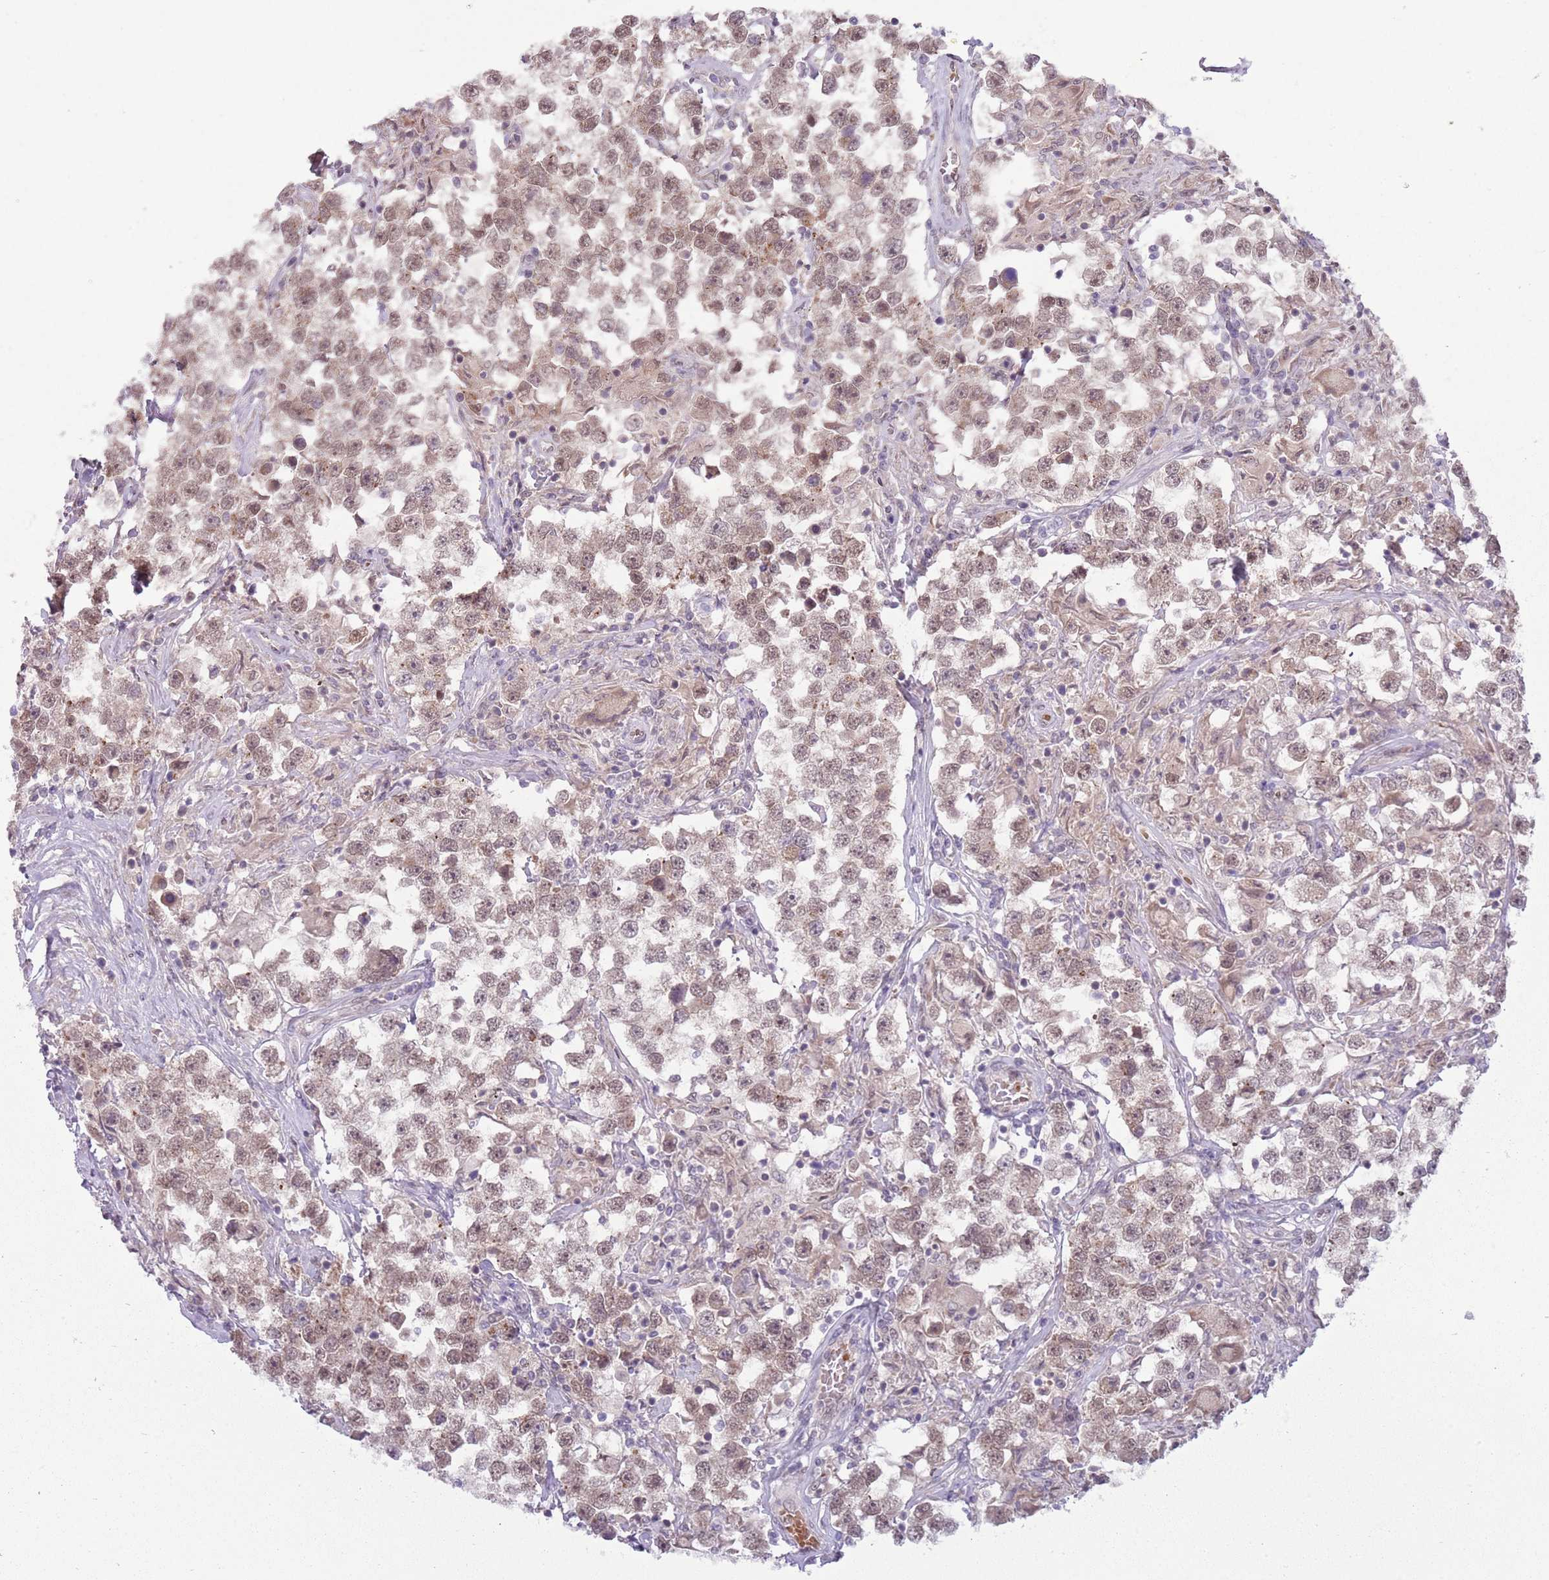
{"staining": {"intensity": "moderate", "quantity": ">75%", "location": "nuclear"}, "tissue": "testis cancer", "cell_type": "Tumor cells", "image_type": "cancer", "snomed": [{"axis": "morphology", "description": "Seminoma, NOS"}, {"axis": "topography", "description": "Testis"}], "caption": "Protein staining by IHC reveals moderate nuclear expression in approximately >75% of tumor cells in testis cancer (seminoma).", "gene": "TM2D1", "patient": {"sex": "male", "age": 46}}